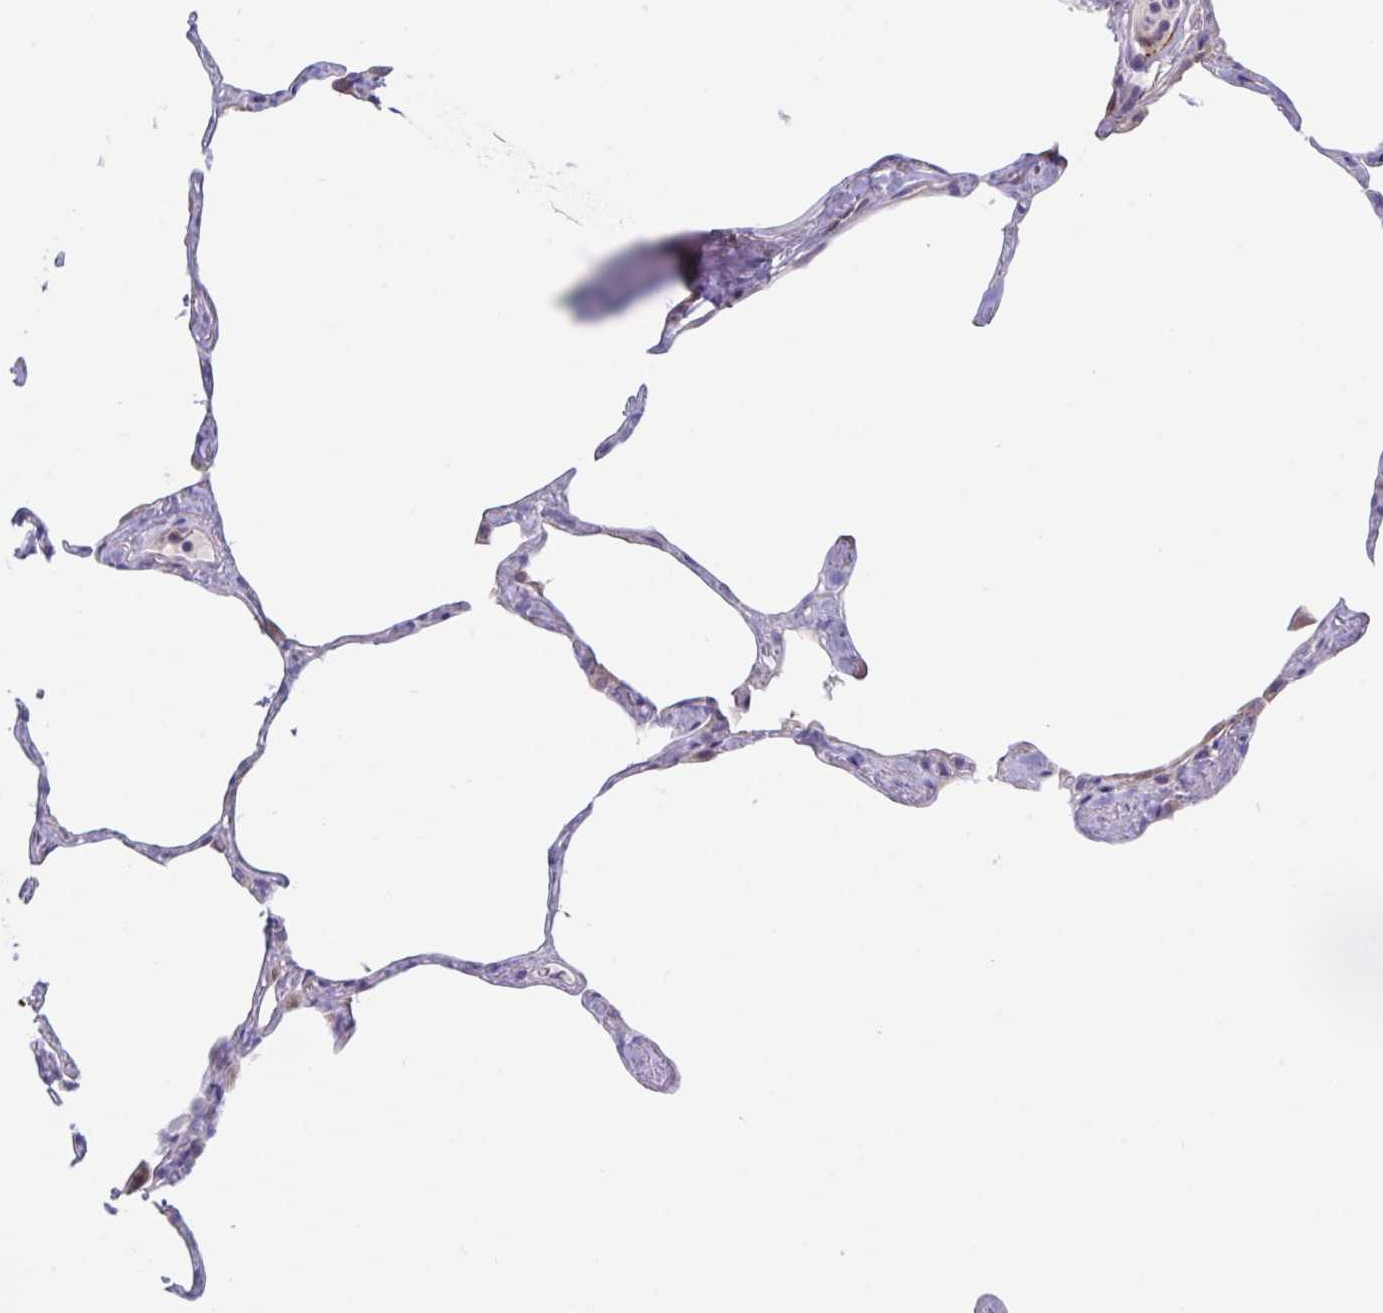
{"staining": {"intensity": "negative", "quantity": "none", "location": "none"}, "tissue": "lung", "cell_type": "Alveolar cells", "image_type": "normal", "snomed": [{"axis": "morphology", "description": "Normal tissue, NOS"}, {"axis": "topography", "description": "Lung"}], "caption": "The photomicrograph shows no significant expression in alveolar cells of lung.", "gene": "IL37", "patient": {"sex": "male", "age": 65}}